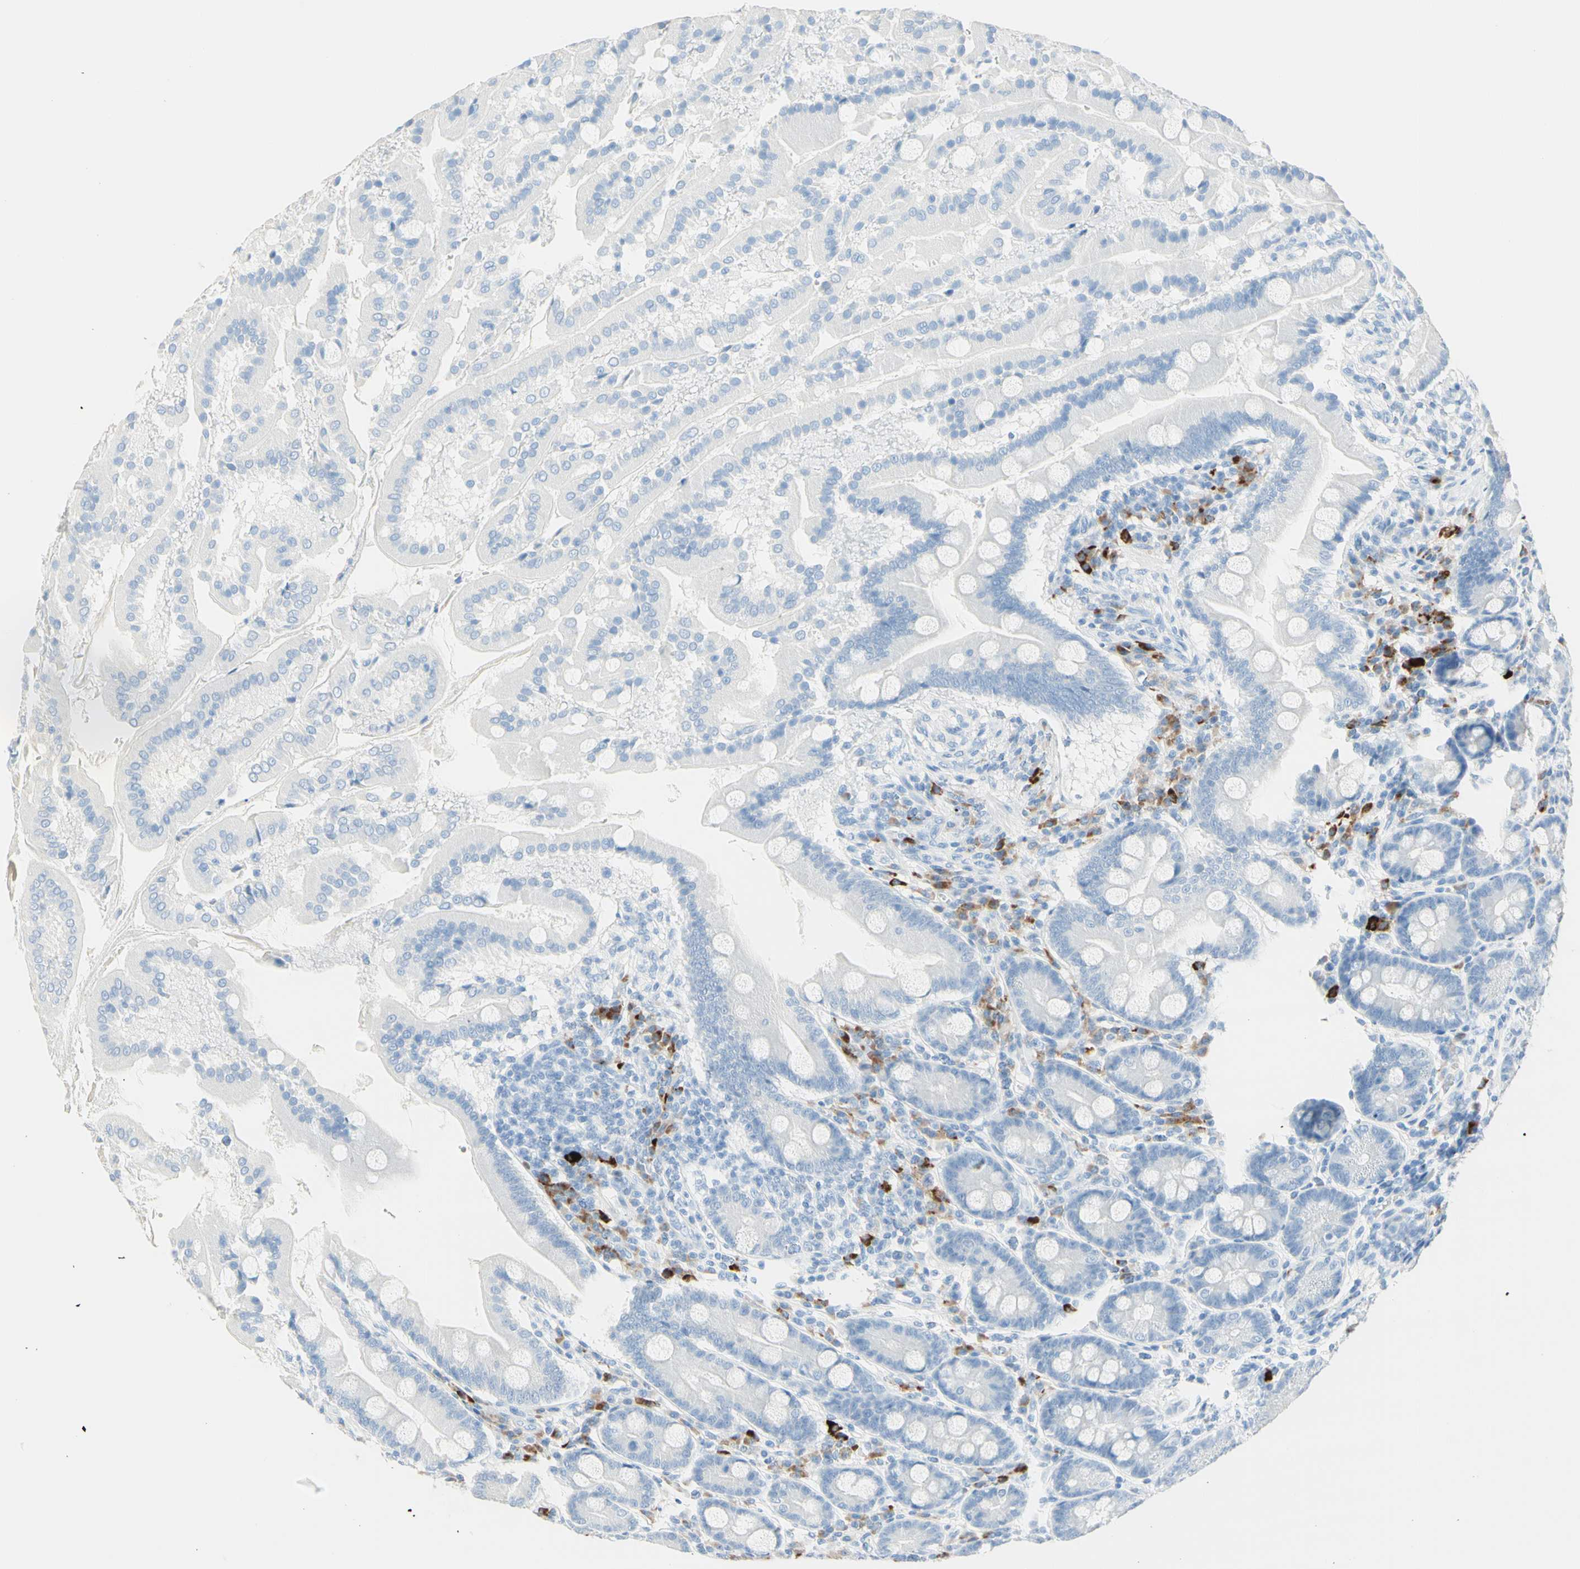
{"staining": {"intensity": "negative", "quantity": "none", "location": "none"}, "tissue": "duodenum", "cell_type": "Glandular cells", "image_type": "normal", "snomed": [{"axis": "morphology", "description": "Normal tissue, NOS"}, {"axis": "topography", "description": "Duodenum"}], "caption": "Immunohistochemistry (IHC) image of normal duodenum: human duodenum stained with DAB shows no significant protein expression in glandular cells. (Brightfield microscopy of DAB (3,3'-diaminobenzidine) IHC at high magnification).", "gene": "IL6ST", "patient": {"sex": "male", "age": 50}}